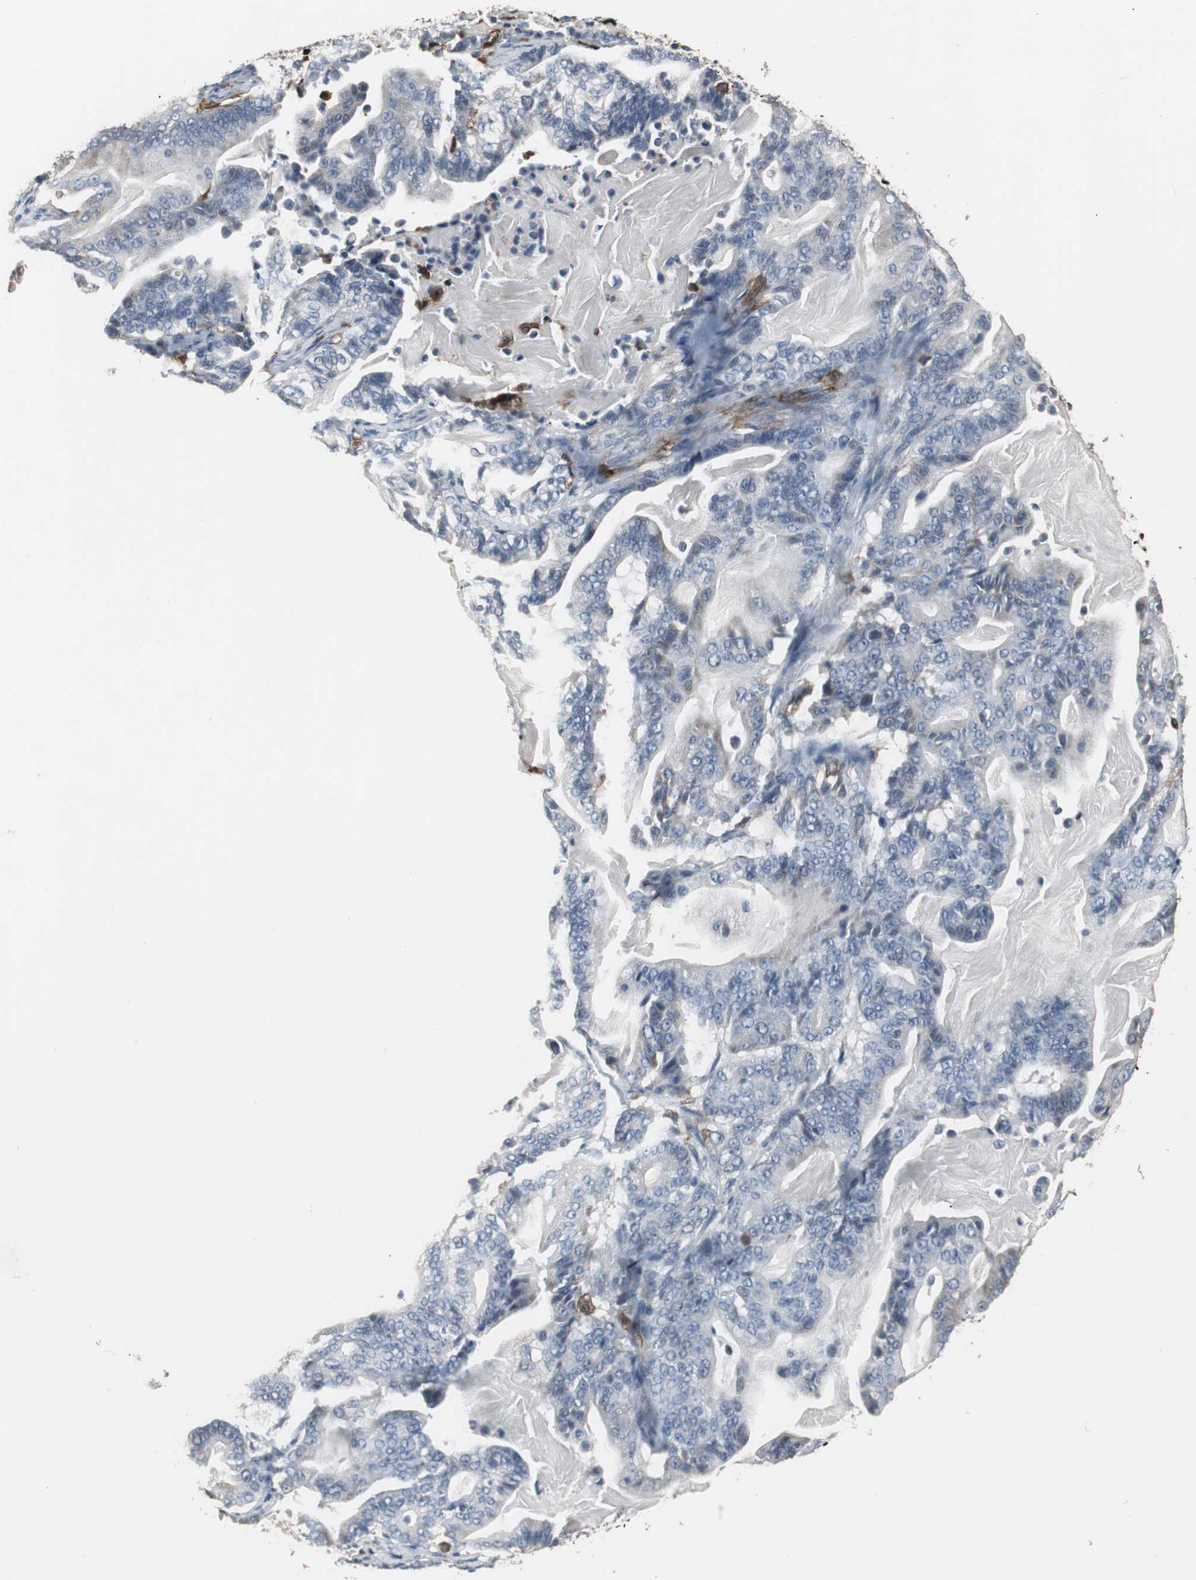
{"staining": {"intensity": "negative", "quantity": "none", "location": "none"}, "tissue": "pancreatic cancer", "cell_type": "Tumor cells", "image_type": "cancer", "snomed": [{"axis": "morphology", "description": "Adenocarcinoma, NOS"}, {"axis": "topography", "description": "Pancreas"}], "caption": "A high-resolution micrograph shows IHC staining of pancreatic adenocarcinoma, which displays no significant staining in tumor cells. The staining was performed using DAB to visualize the protein expression in brown, while the nuclei were stained in blue with hematoxylin (Magnification: 20x).", "gene": "NCF2", "patient": {"sex": "male", "age": 63}}